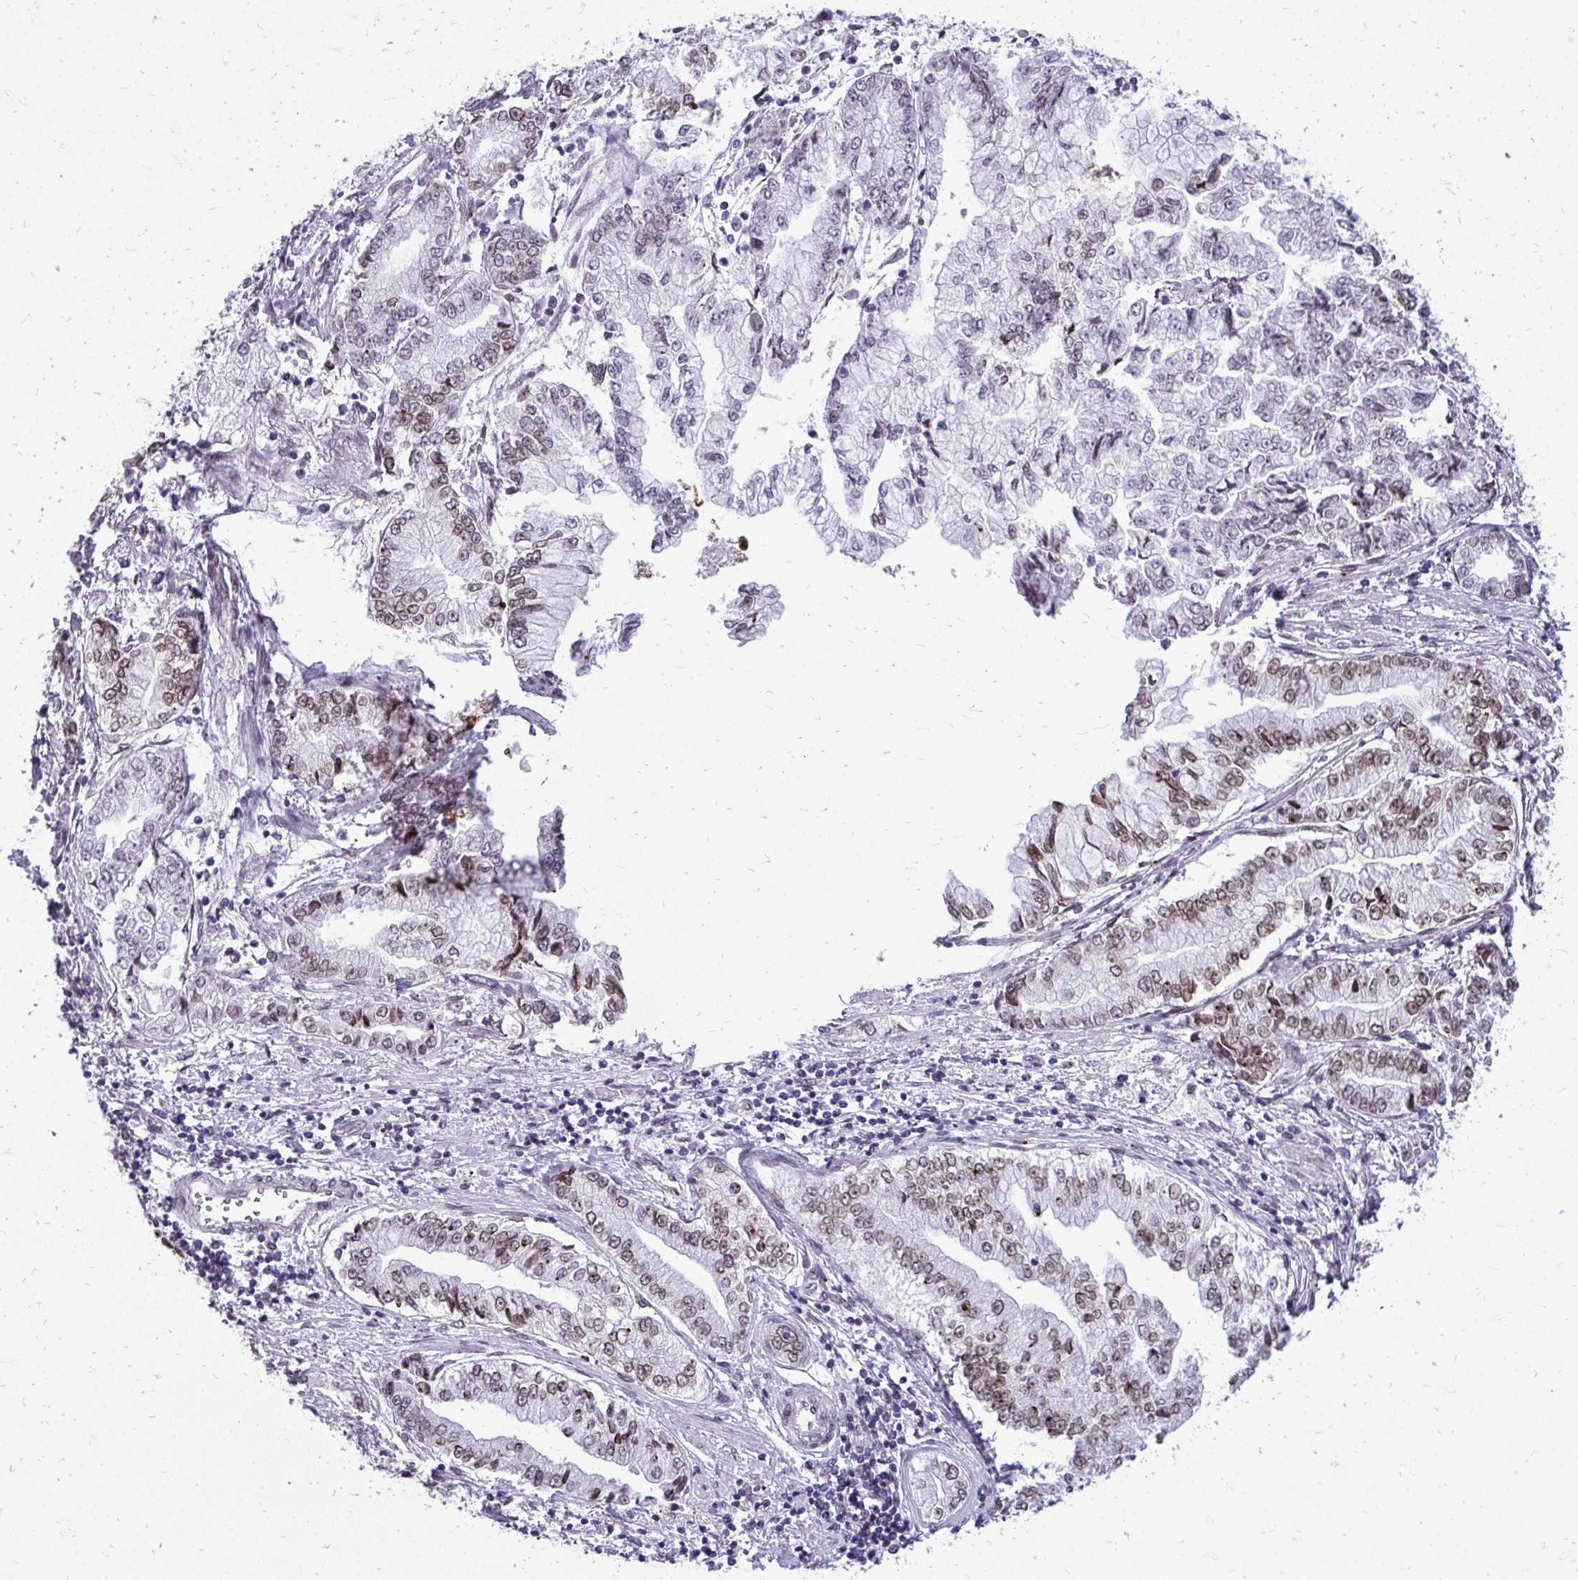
{"staining": {"intensity": "moderate", "quantity": "25%-75%", "location": "cytoplasmic/membranous,nuclear"}, "tissue": "stomach cancer", "cell_type": "Tumor cells", "image_type": "cancer", "snomed": [{"axis": "morphology", "description": "Adenocarcinoma, NOS"}, {"axis": "topography", "description": "Stomach, upper"}], "caption": "The histopathology image shows a brown stain indicating the presence of a protein in the cytoplasmic/membranous and nuclear of tumor cells in stomach cancer (adenocarcinoma).", "gene": "BANF1", "patient": {"sex": "female", "age": 74}}